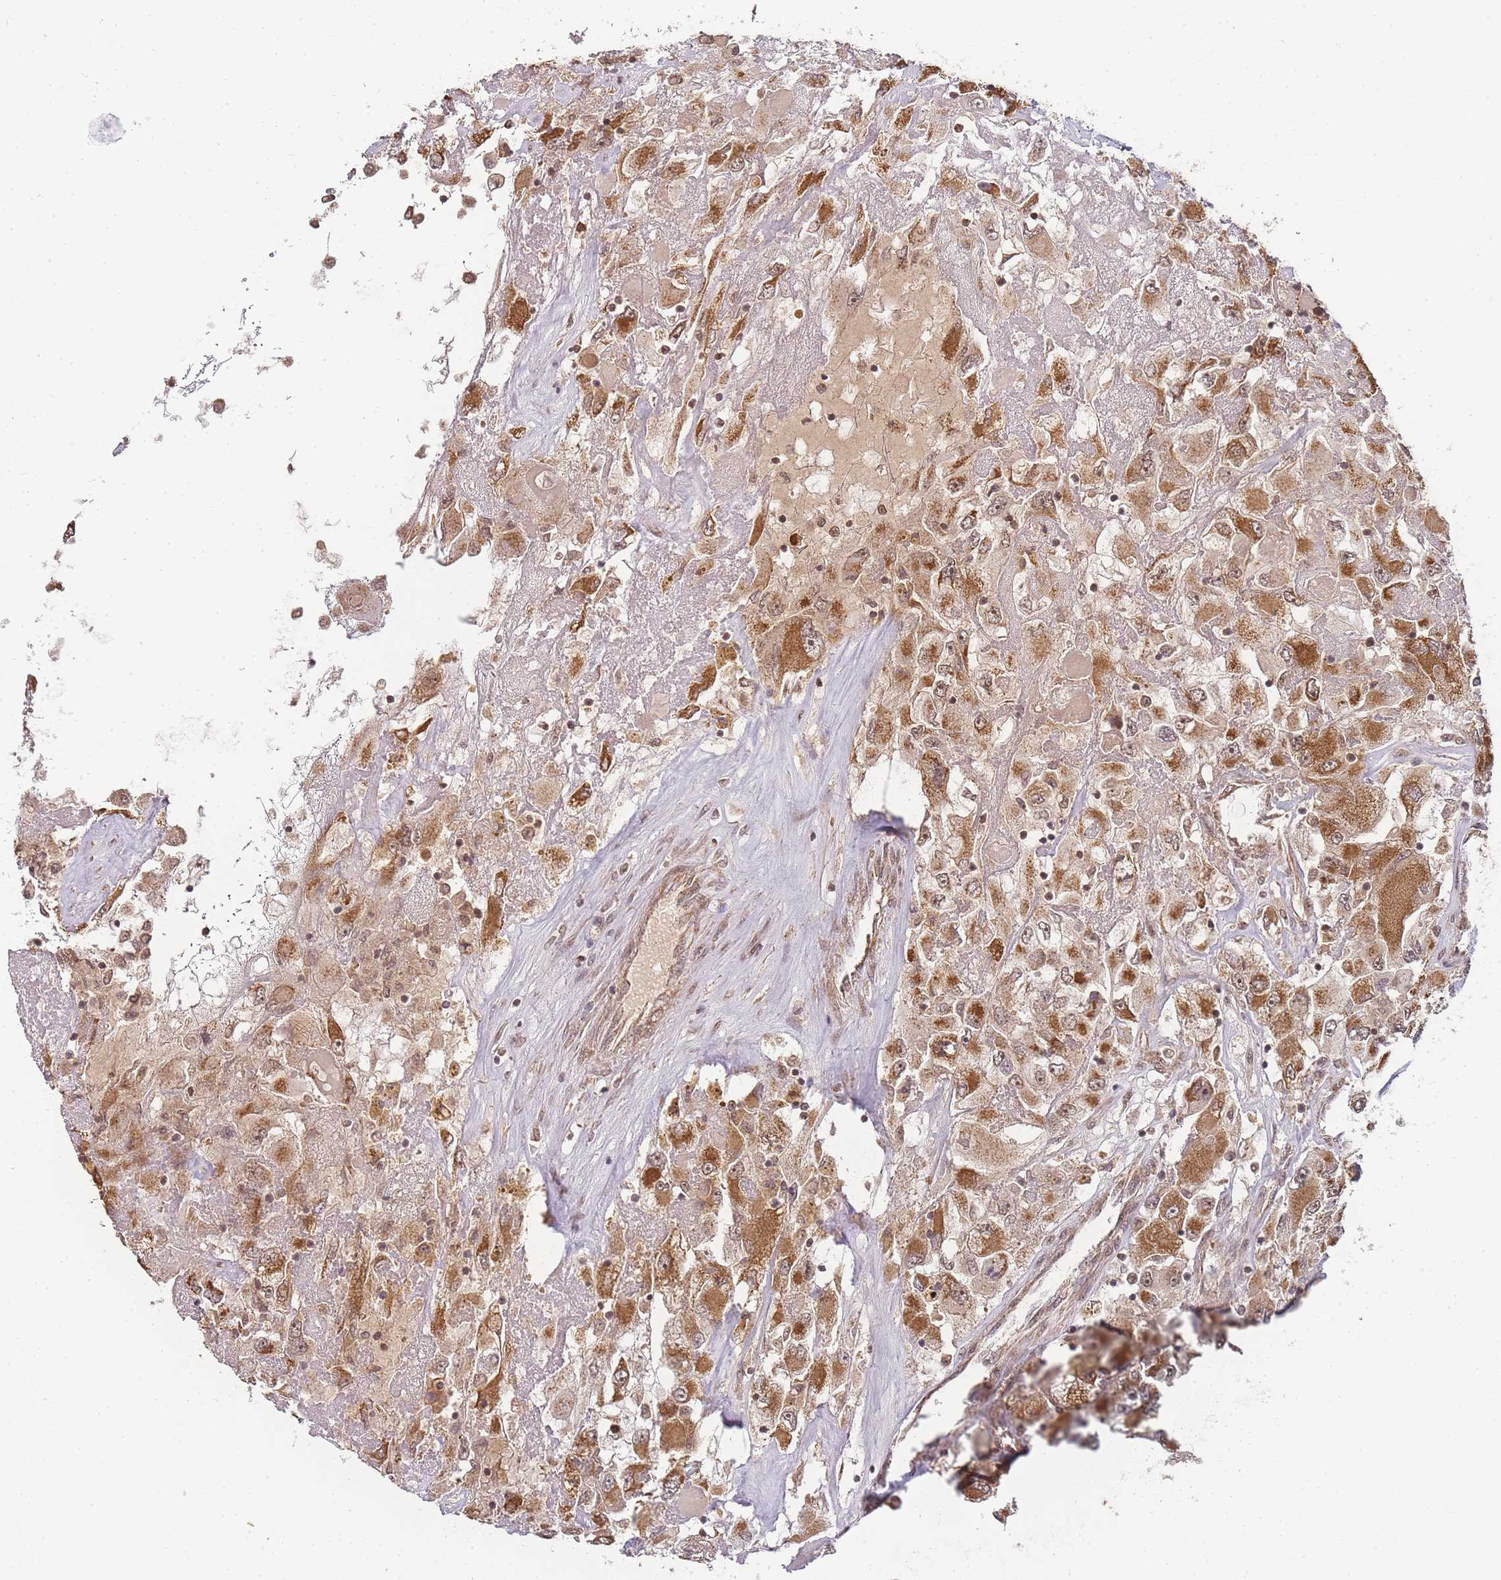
{"staining": {"intensity": "moderate", "quantity": ">75%", "location": "cytoplasmic/membranous"}, "tissue": "renal cancer", "cell_type": "Tumor cells", "image_type": "cancer", "snomed": [{"axis": "morphology", "description": "Adenocarcinoma, NOS"}, {"axis": "topography", "description": "Kidney"}], "caption": "Immunohistochemical staining of human renal cancer reveals moderate cytoplasmic/membranous protein expression in about >75% of tumor cells.", "gene": "ZNF497", "patient": {"sex": "female", "age": 52}}